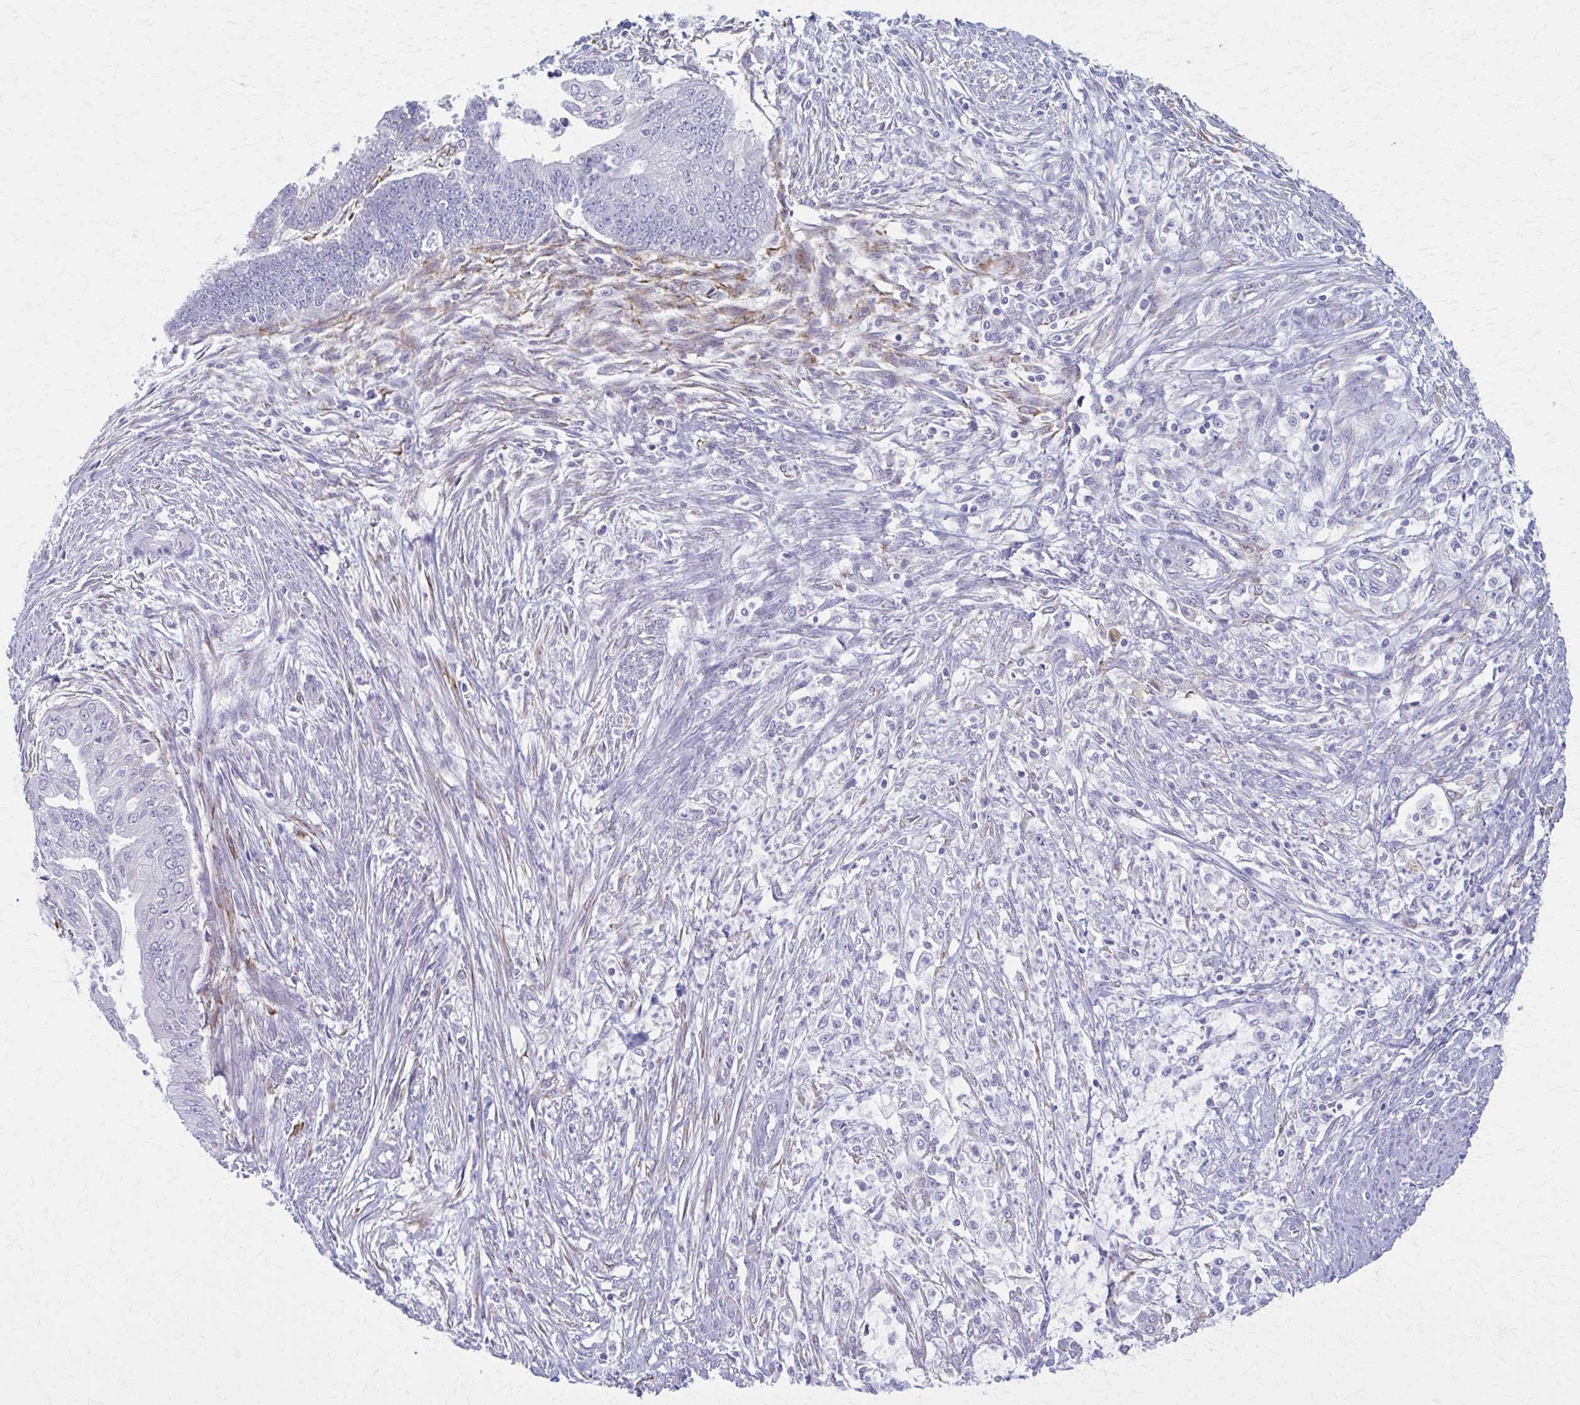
{"staining": {"intensity": "negative", "quantity": "none", "location": "none"}, "tissue": "endometrial cancer", "cell_type": "Tumor cells", "image_type": "cancer", "snomed": [{"axis": "morphology", "description": "Adenocarcinoma, NOS"}, {"axis": "topography", "description": "Endometrium"}], "caption": "A high-resolution image shows IHC staining of endometrial adenocarcinoma, which exhibits no significant positivity in tumor cells.", "gene": "SPATS2L", "patient": {"sex": "female", "age": 73}}